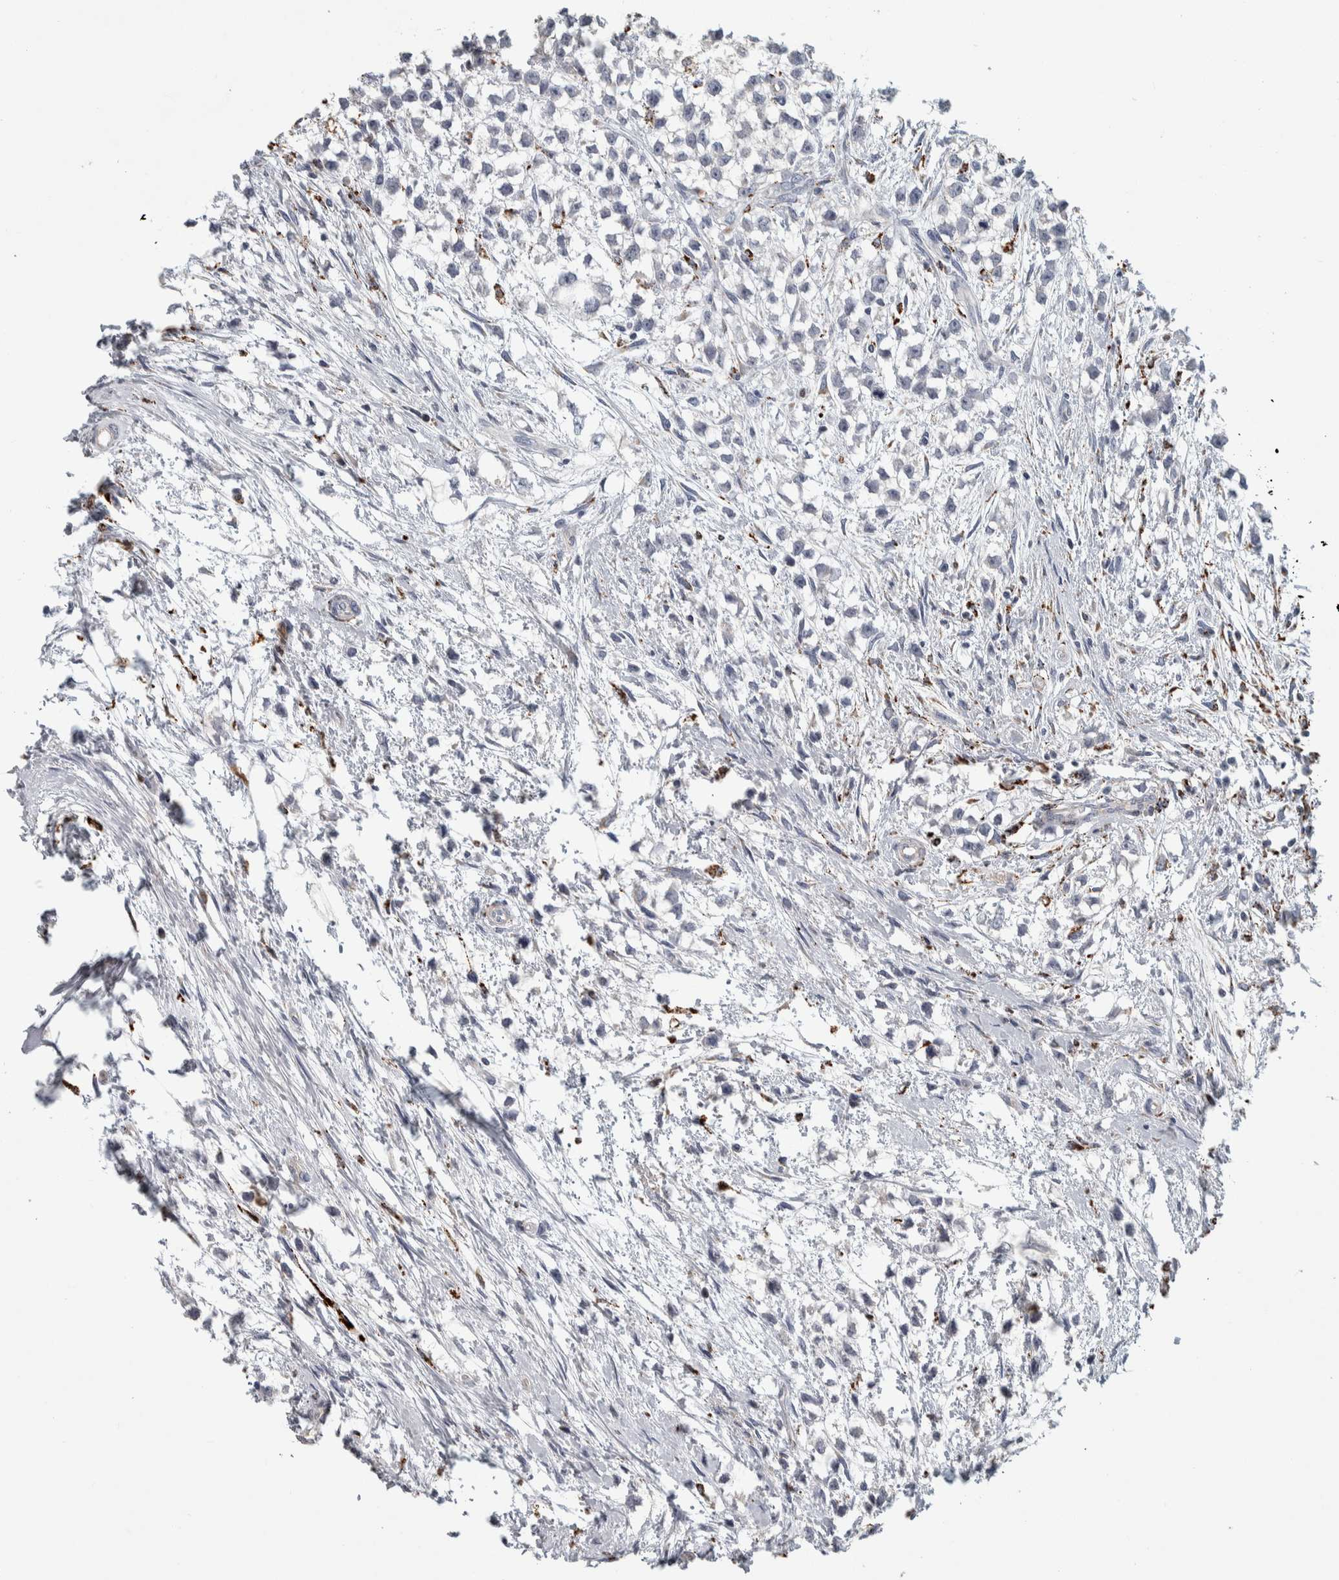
{"staining": {"intensity": "negative", "quantity": "none", "location": "none"}, "tissue": "testis cancer", "cell_type": "Tumor cells", "image_type": "cancer", "snomed": [{"axis": "morphology", "description": "Seminoma, NOS"}, {"axis": "morphology", "description": "Carcinoma, Embryonal, NOS"}, {"axis": "topography", "description": "Testis"}], "caption": "Immunohistochemistry of human testis cancer (embryonal carcinoma) displays no expression in tumor cells.", "gene": "FAM78A", "patient": {"sex": "male", "age": 51}}